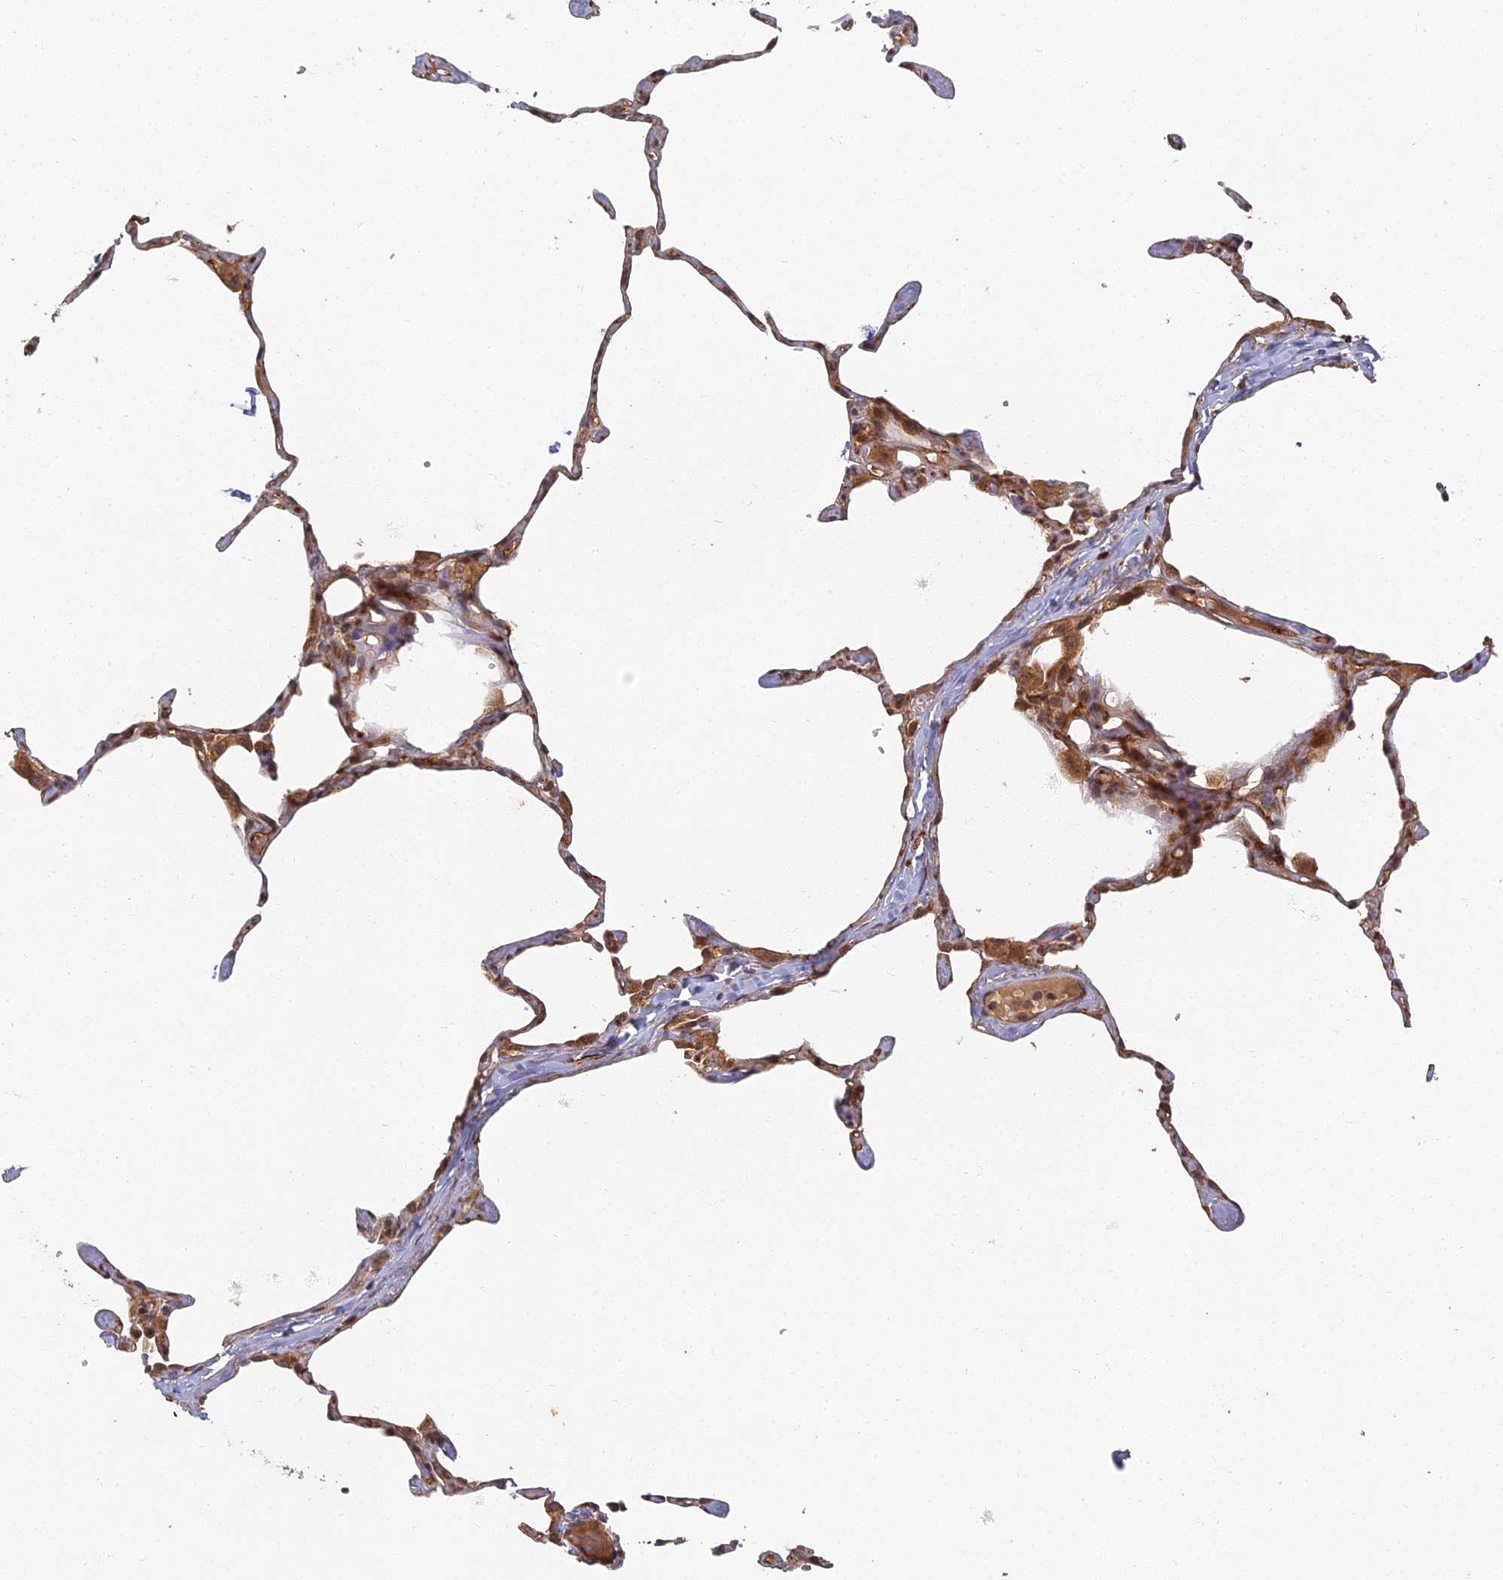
{"staining": {"intensity": "moderate", "quantity": ">75%", "location": "cytoplasmic/membranous"}, "tissue": "lung", "cell_type": "Alveolar cells", "image_type": "normal", "snomed": [{"axis": "morphology", "description": "Normal tissue, NOS"}, {"axis": "topography", "description": "Lung"}], "caption": "Protein expression analysis of benign lung reveals moderate cytoplasmic/membranous staining in approximately >75% of alveolar cells.", "gene": "INO80D", "patient": {"sex": "male", "age": 65}}